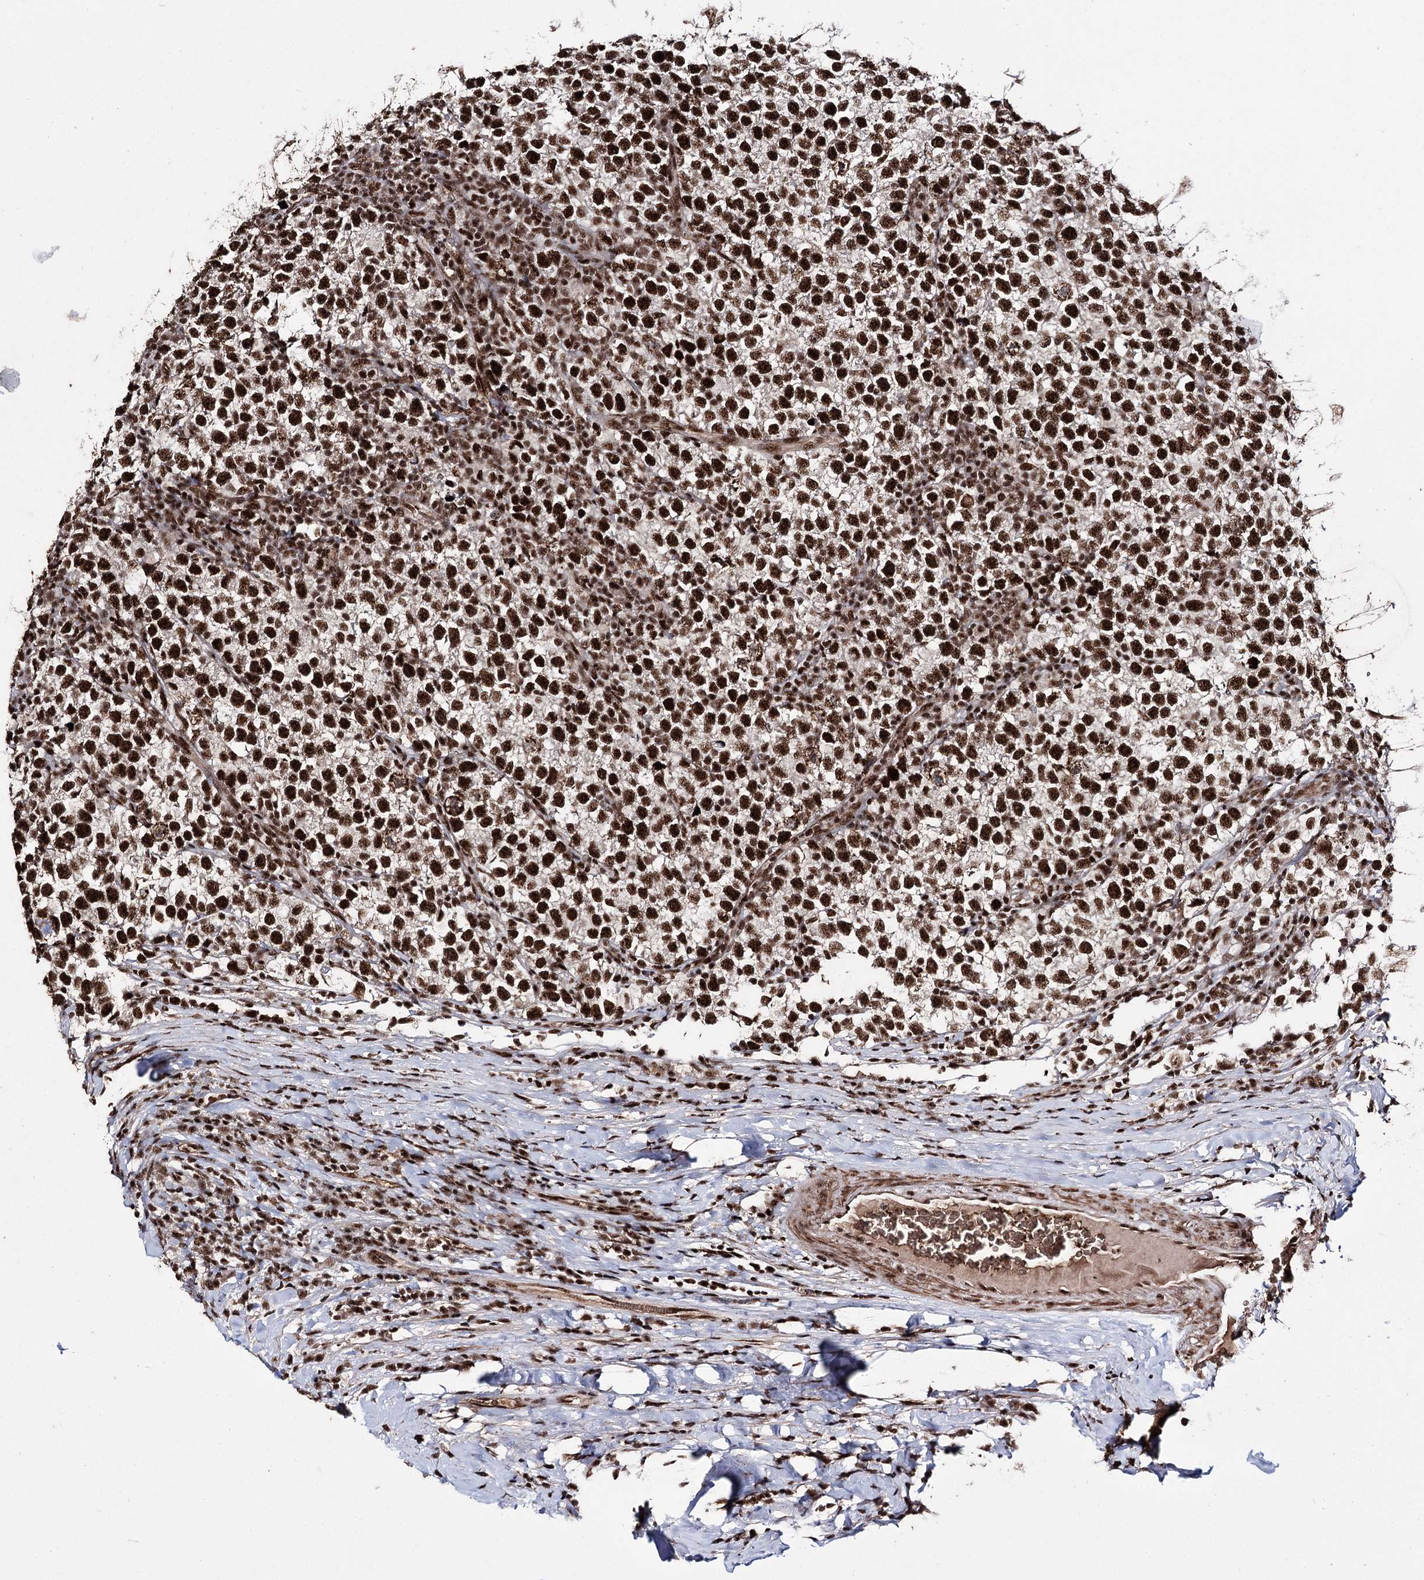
{"staining": {"intensity": "strong", "quantity": ">75%", "location": "nuclear"}, "tissue": "testis cancer", "cell_type": "Tumor cells", "image_type": "cancer", "snomed": [{"axis": "morphology", "description": "Normal tissue, NOS"}, {"axis": "morphology", "description": "Seminoma, NOS"}, {"axis": "topography", "description": "Testis"}], "caption": "Seminoma (testis) was stained to show a protein in brown. There is high levels of strong nuclear positivity in about >75% of tumor cells. (brown staining indicates protein expression, while blue staining denotes nuclei).", "gene": "PRPF40A", "patient": {"sex": "male", "age": 43}}